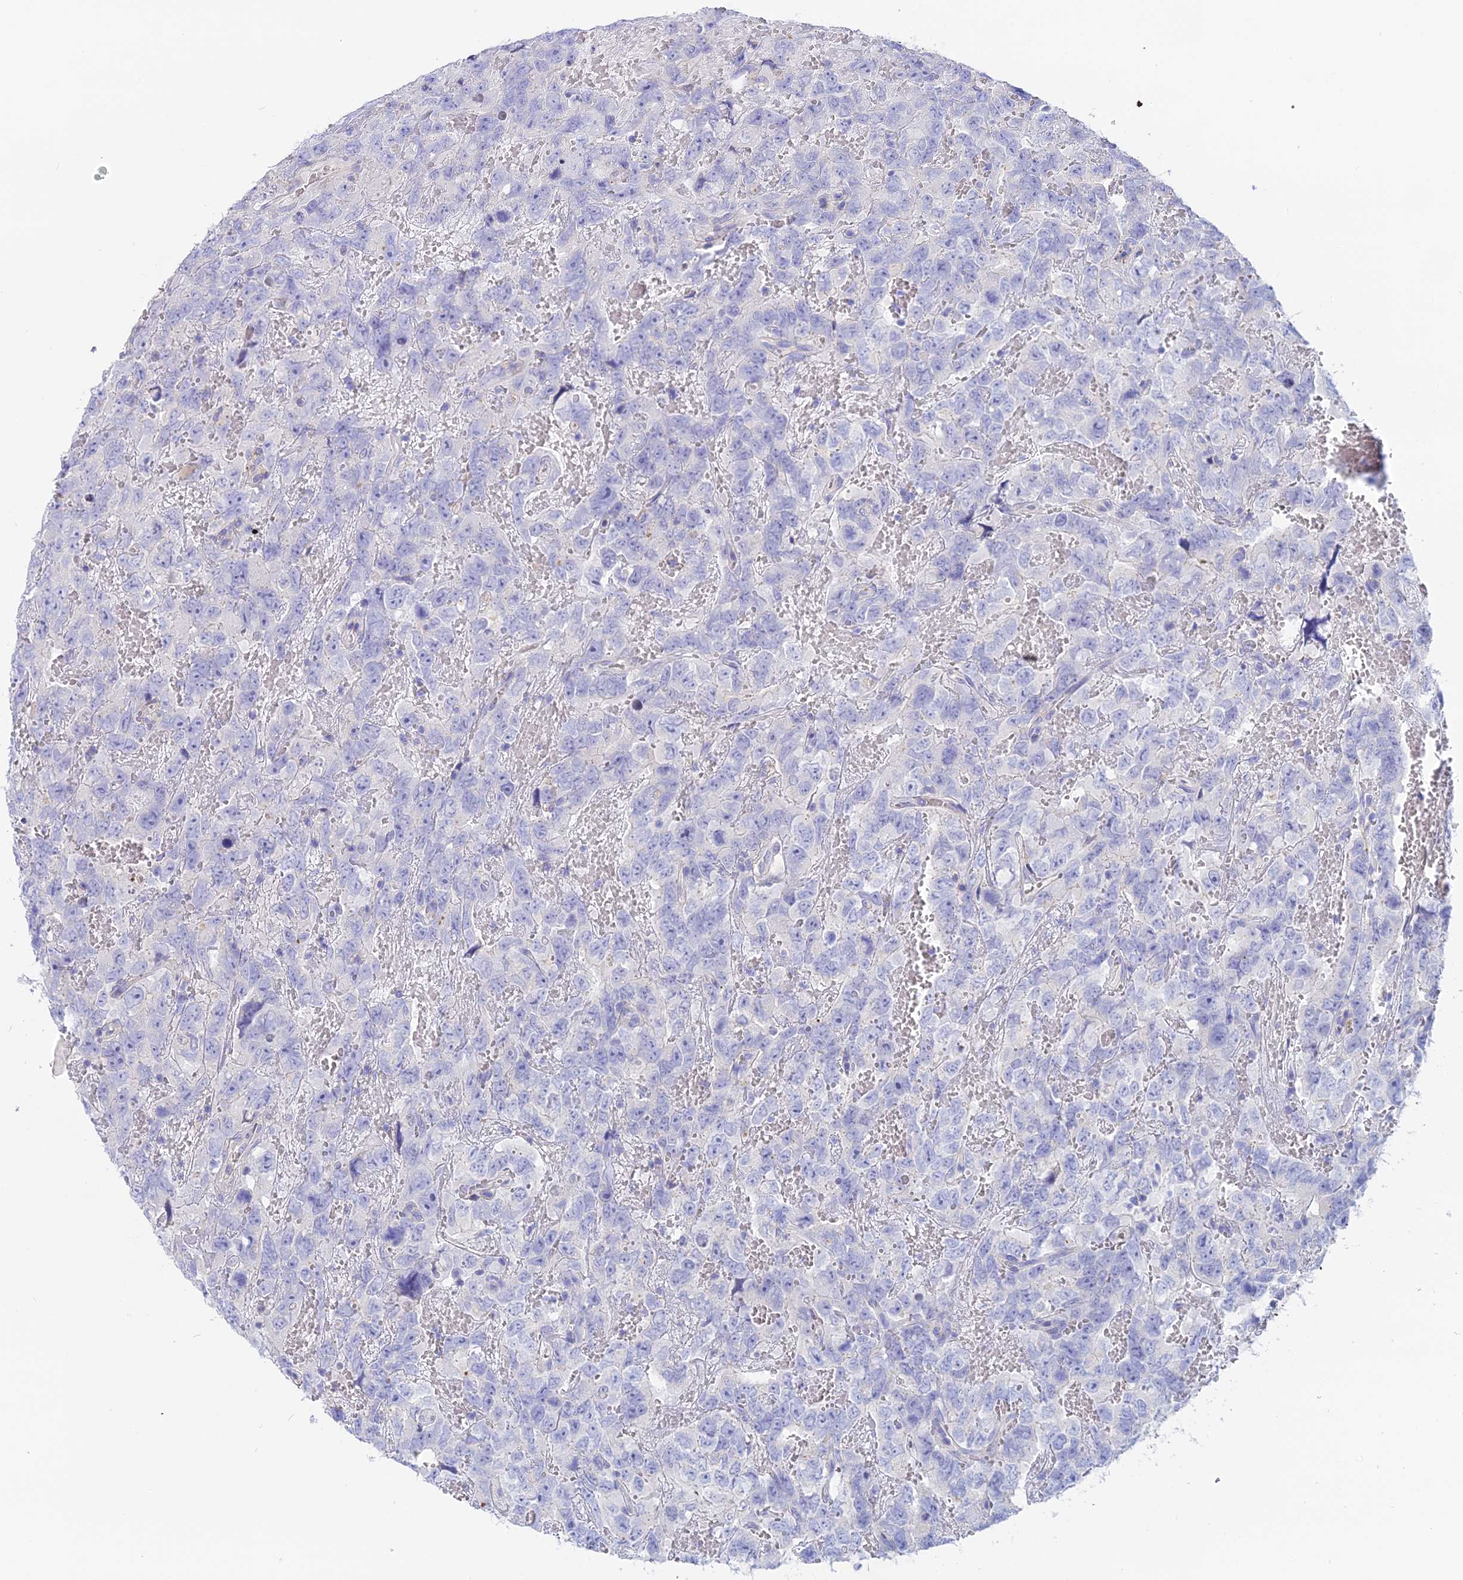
{"staining": {"intensity": "negative", "quantity": "none", "location": "none"}, "tissue": "testis cancer", "cell_type": "Tumor cells", "image_type": "cancer", "snomed": [{"axis": "morphology", "description": "Carcinoma, Embryonal, NOS"}, {"axis": "topography", "description": "Testis"}], "caption": "Micrograph shows no protein expression in tumor cells of embryonal carcinoma (testis) tissue.", "gene": "WDR6", "patient": {"sex": "male", "age": 45}}